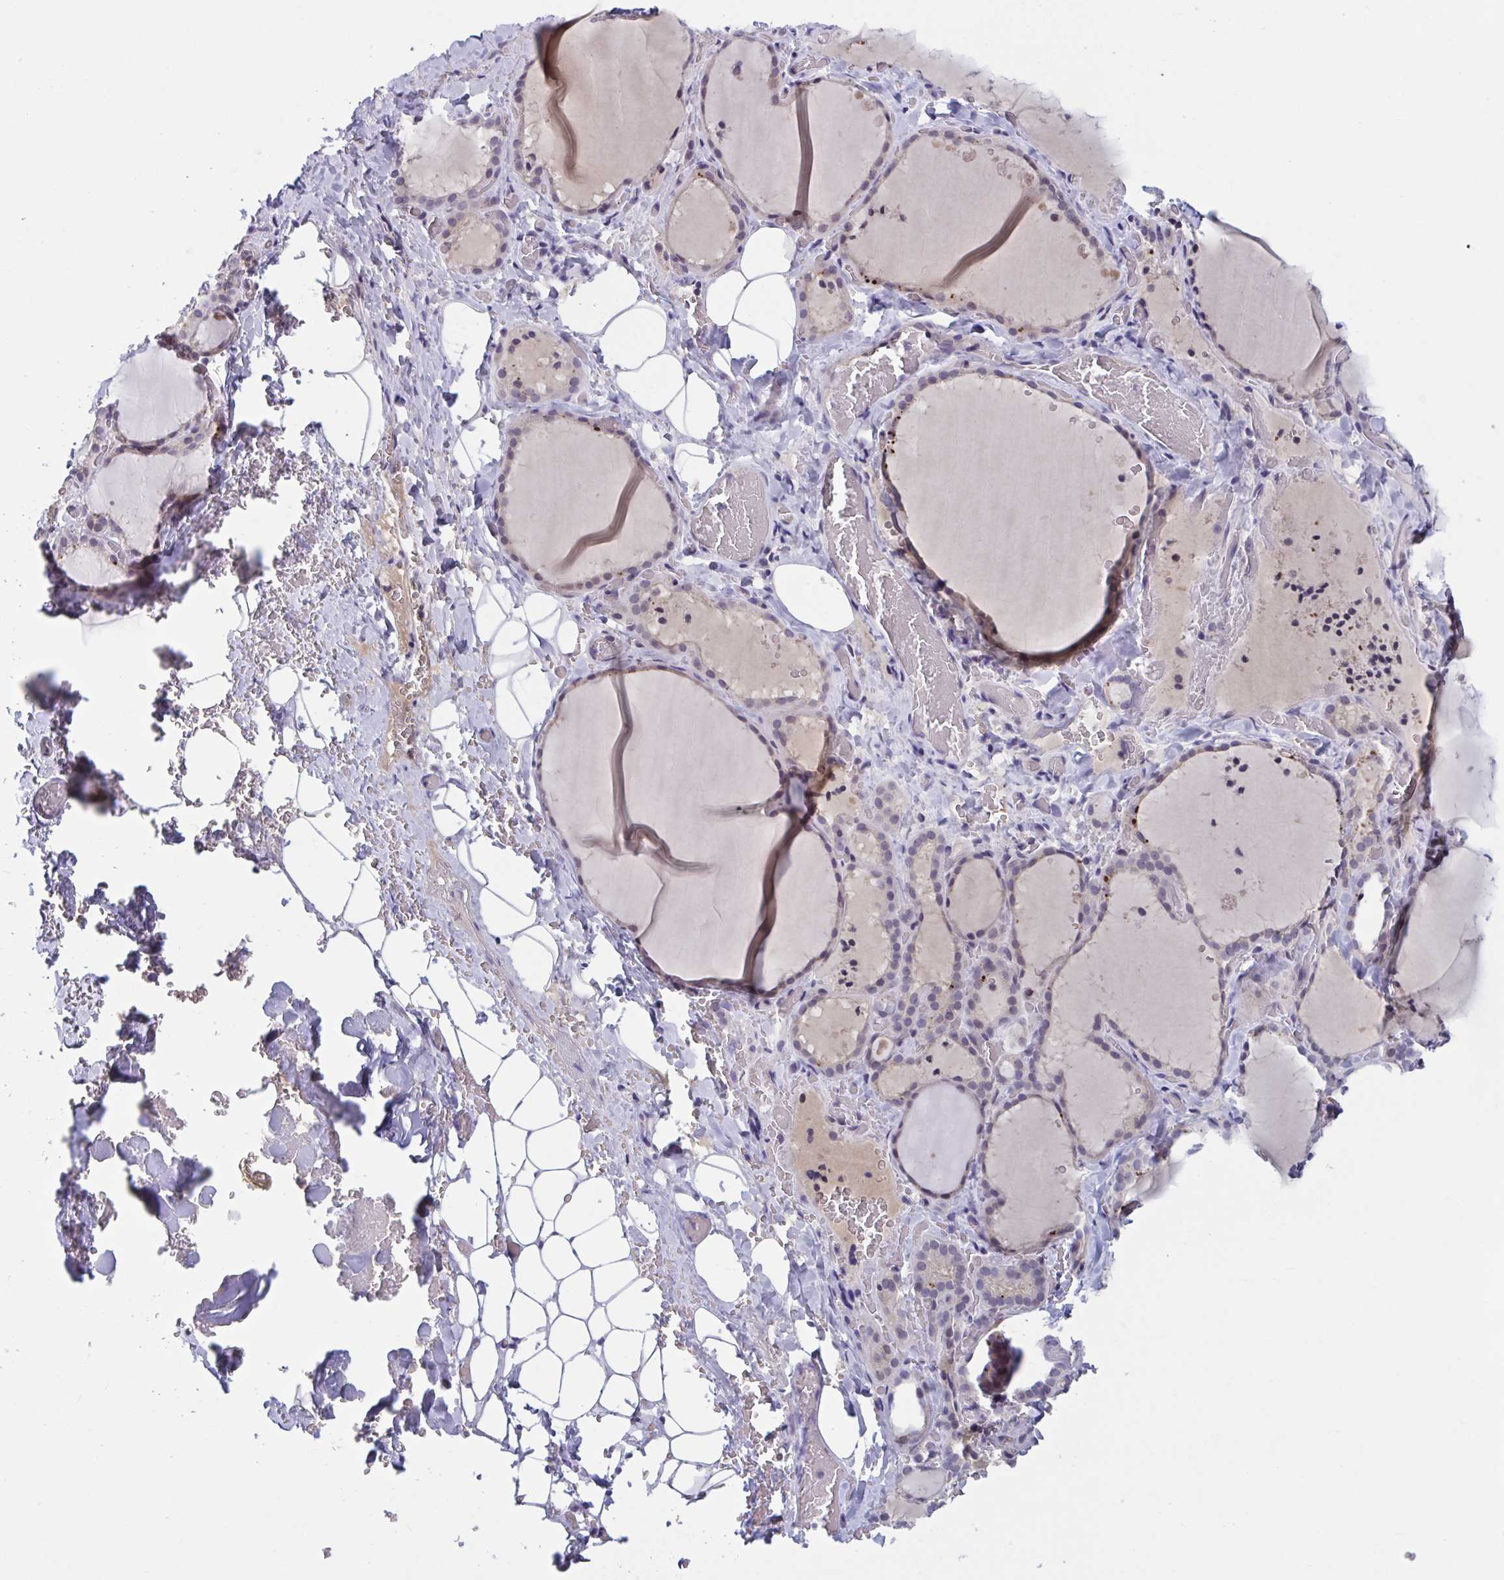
{"staining": {"intensity": "negative", "quantity": "none", "location": "none"}, "tissue": "thyroid gland", "cell_type": "Glandular cells", "image_type": "normal", "snomed": [{"axis": "morphology", "description": "Normal tissue, NOS"}, {"axis": "topography", "description": "Thyroid gland"}], "caption": "Immunohistochemistry of benign thyroid gland reveals no staining in glandular cells.", "gene": "TTC7B", "patient": {"sex": "female", "age": 22}}